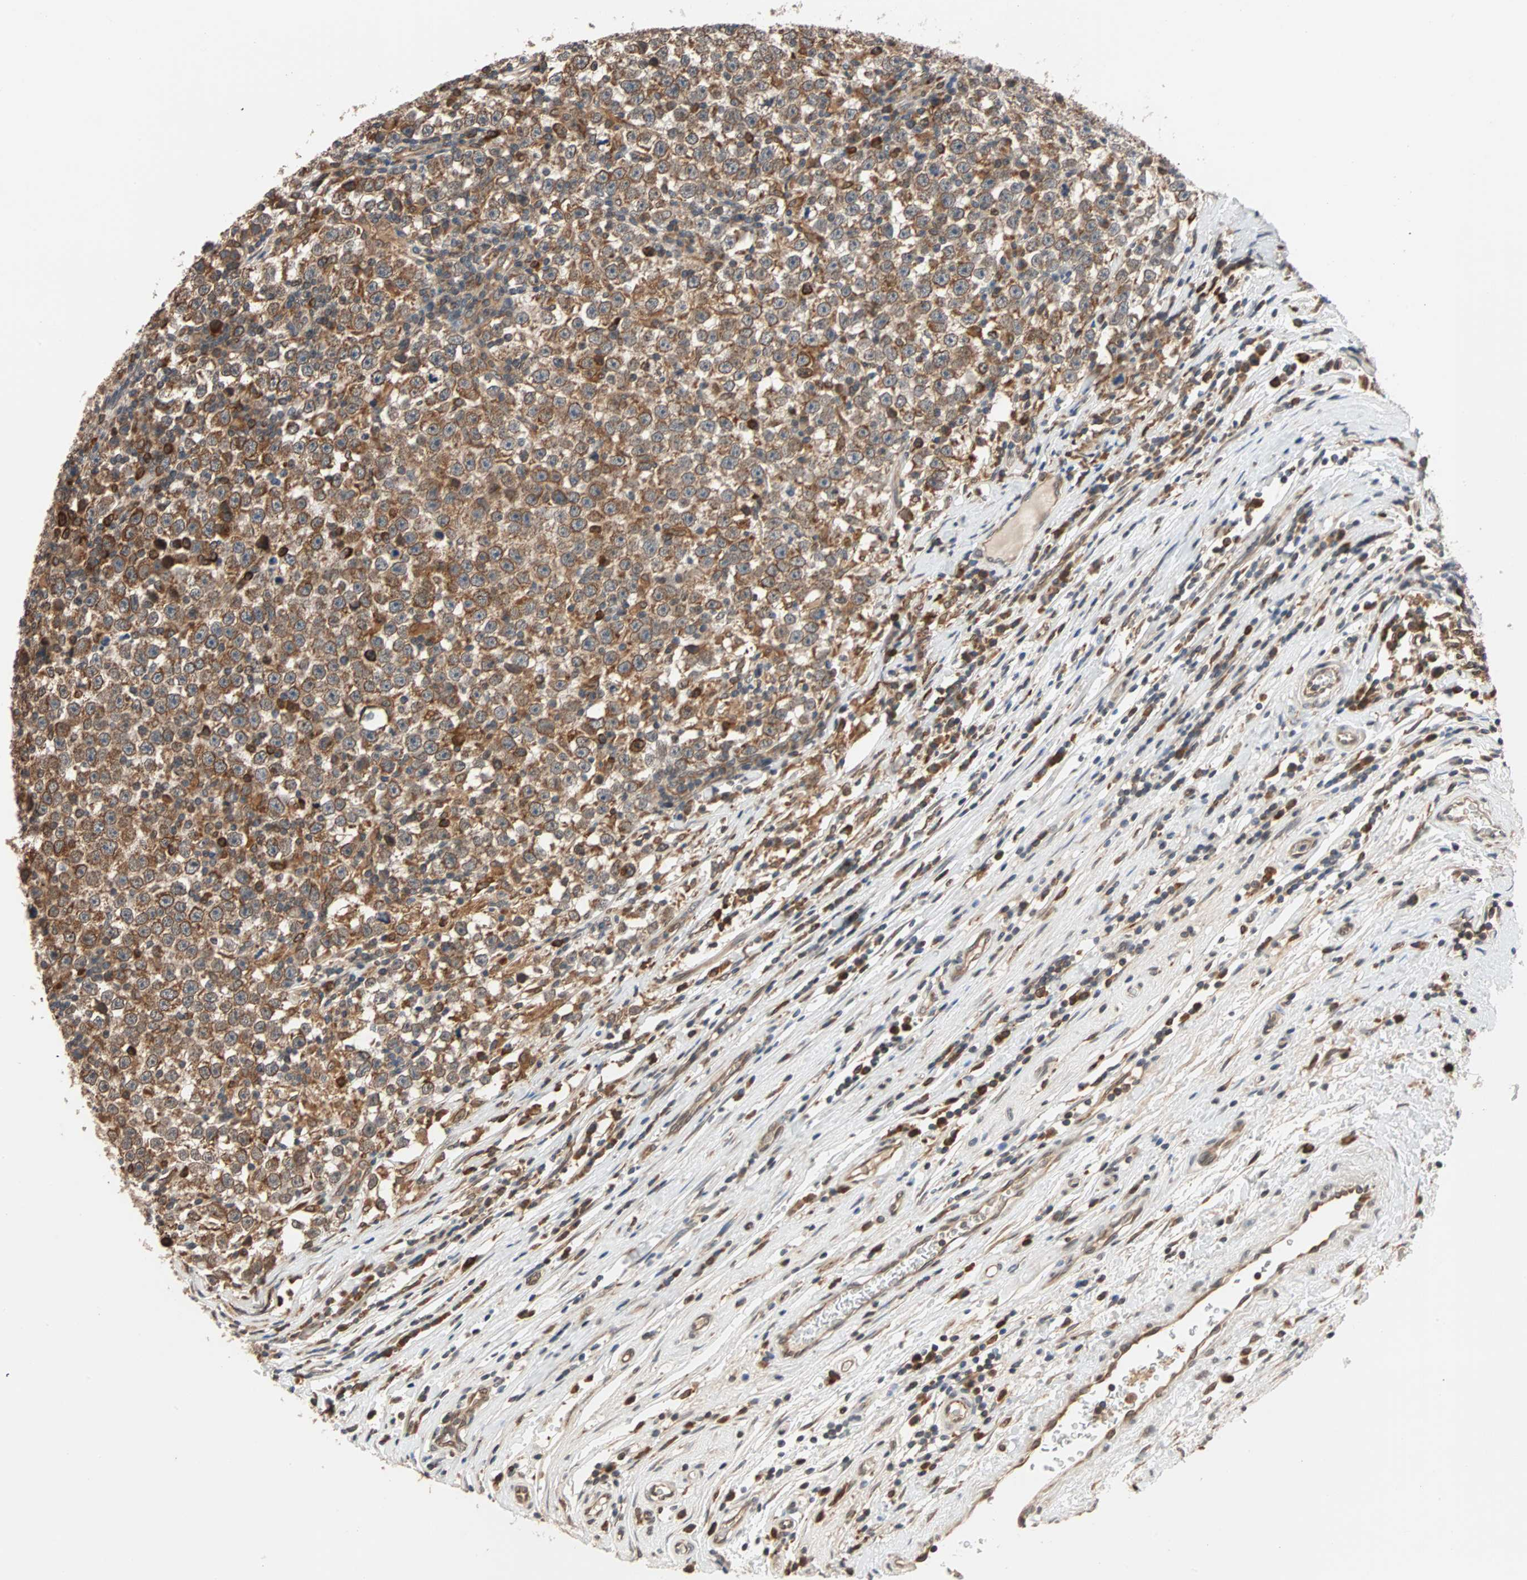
{"staining": {"intensity": "moderate", "quantity": ">75%", "location": "cytoplasmic/membranous,nuclear"}, "tissue": "testis cancer", "cell_type": "Tumor cells", "image_type": "cancer", "snomed": [{"axis": "morphology", "description": "Seminoma, NOS"}, {"axis": "topography", "description": "Testis"}], "caption": "Testis seminoma stained with a protein marker shows moderate staining in tumor cells.", "gene": "AUP1", "patient": {"sex": "male", "age": 43}}